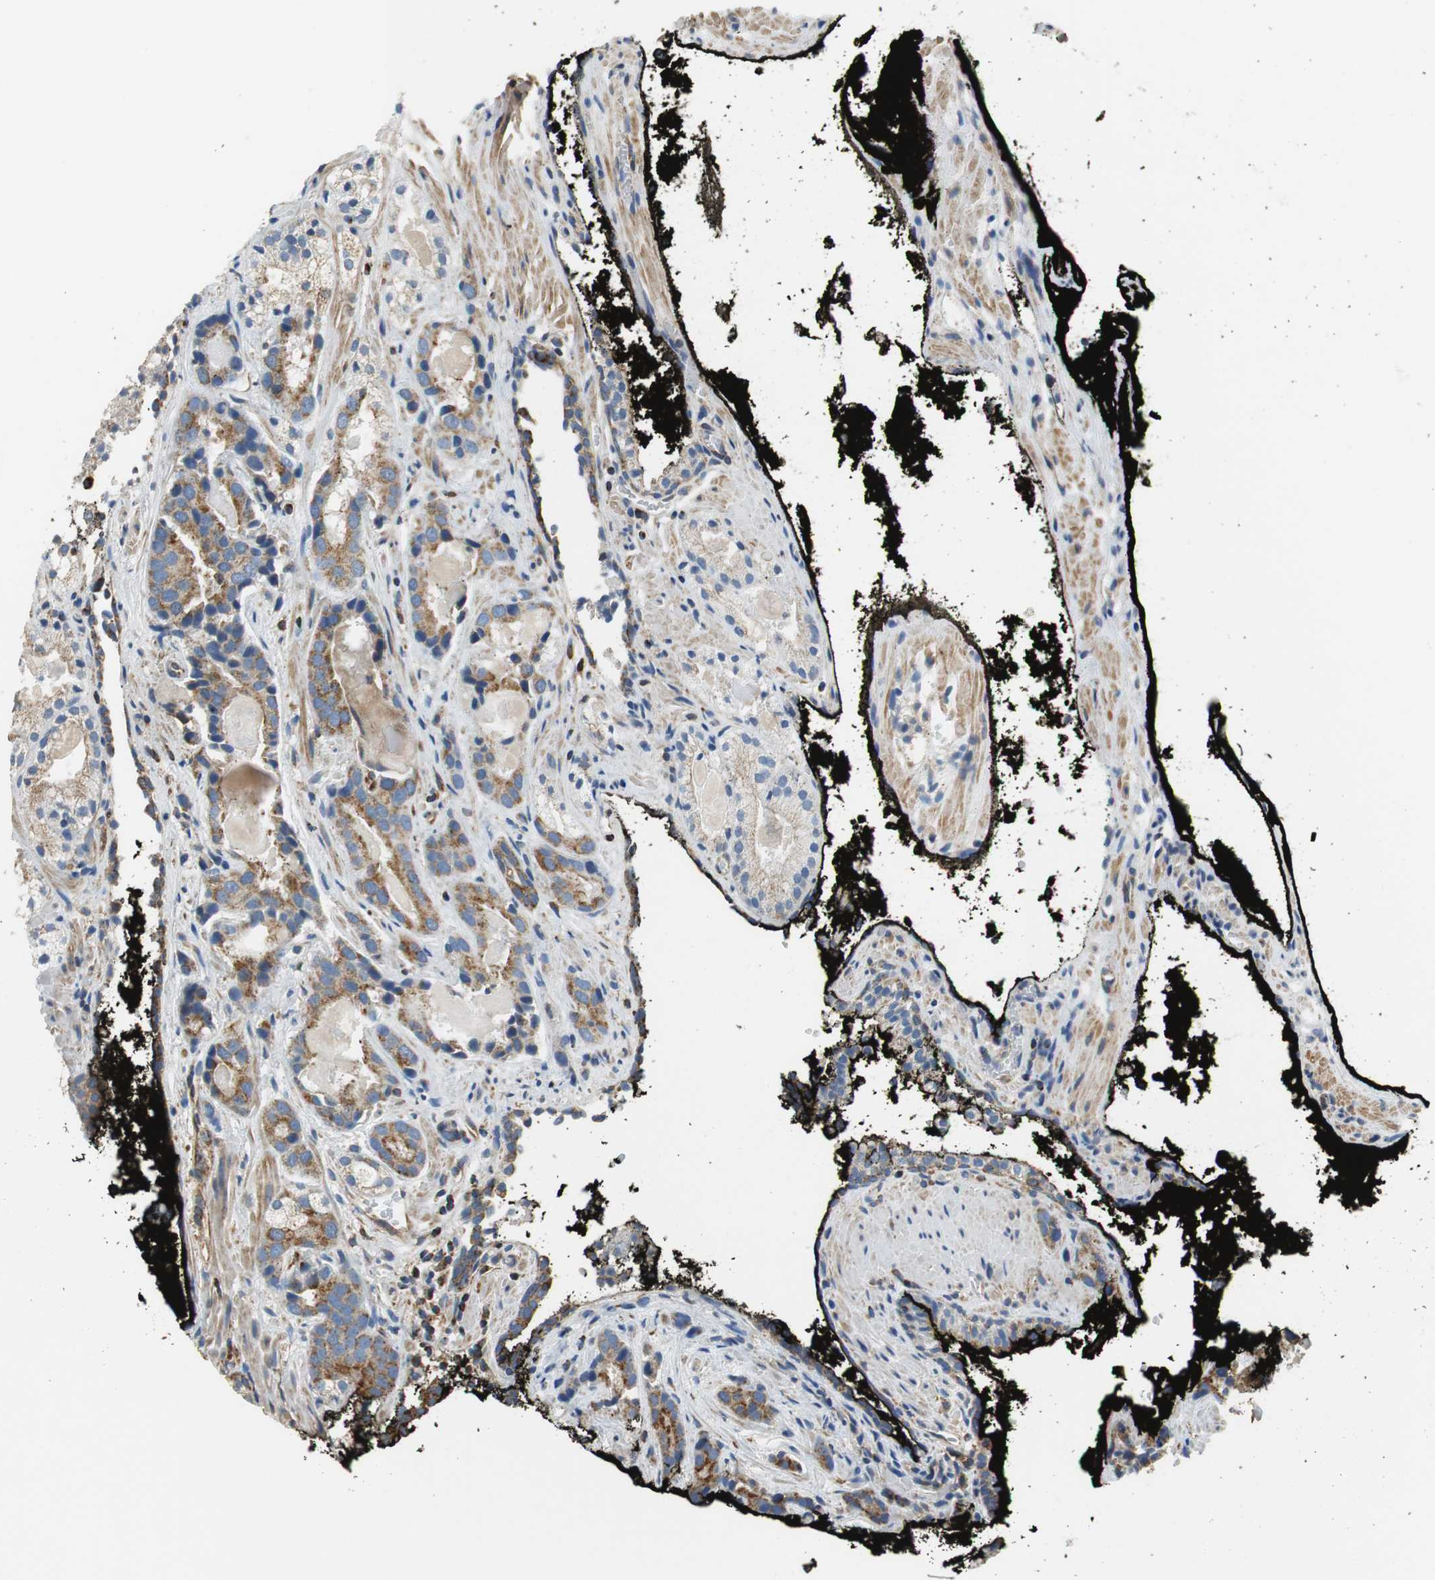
{"staining": {"intensity": "strong", "quantity": ">75%", "location": "cytoplasmic/membranous"}, "tissue": "prostate cancer", "cell_type": "Tumor cells", "image_type": "cancer", "snomed": [{"axis": "morphology", "description": "Adenocarcinoma, High grade"}, {"axis": "topography", "description": "Prostate"}], "caption": "This is an image of immunohistochemistry staining of adenocarcinoma (high-grade) (prostate), which shows strong staining in the cytoplasmic/membranous of tumor cells.", "gene": "GSTK1", "patient": {"sex": "male", "age": 58}}